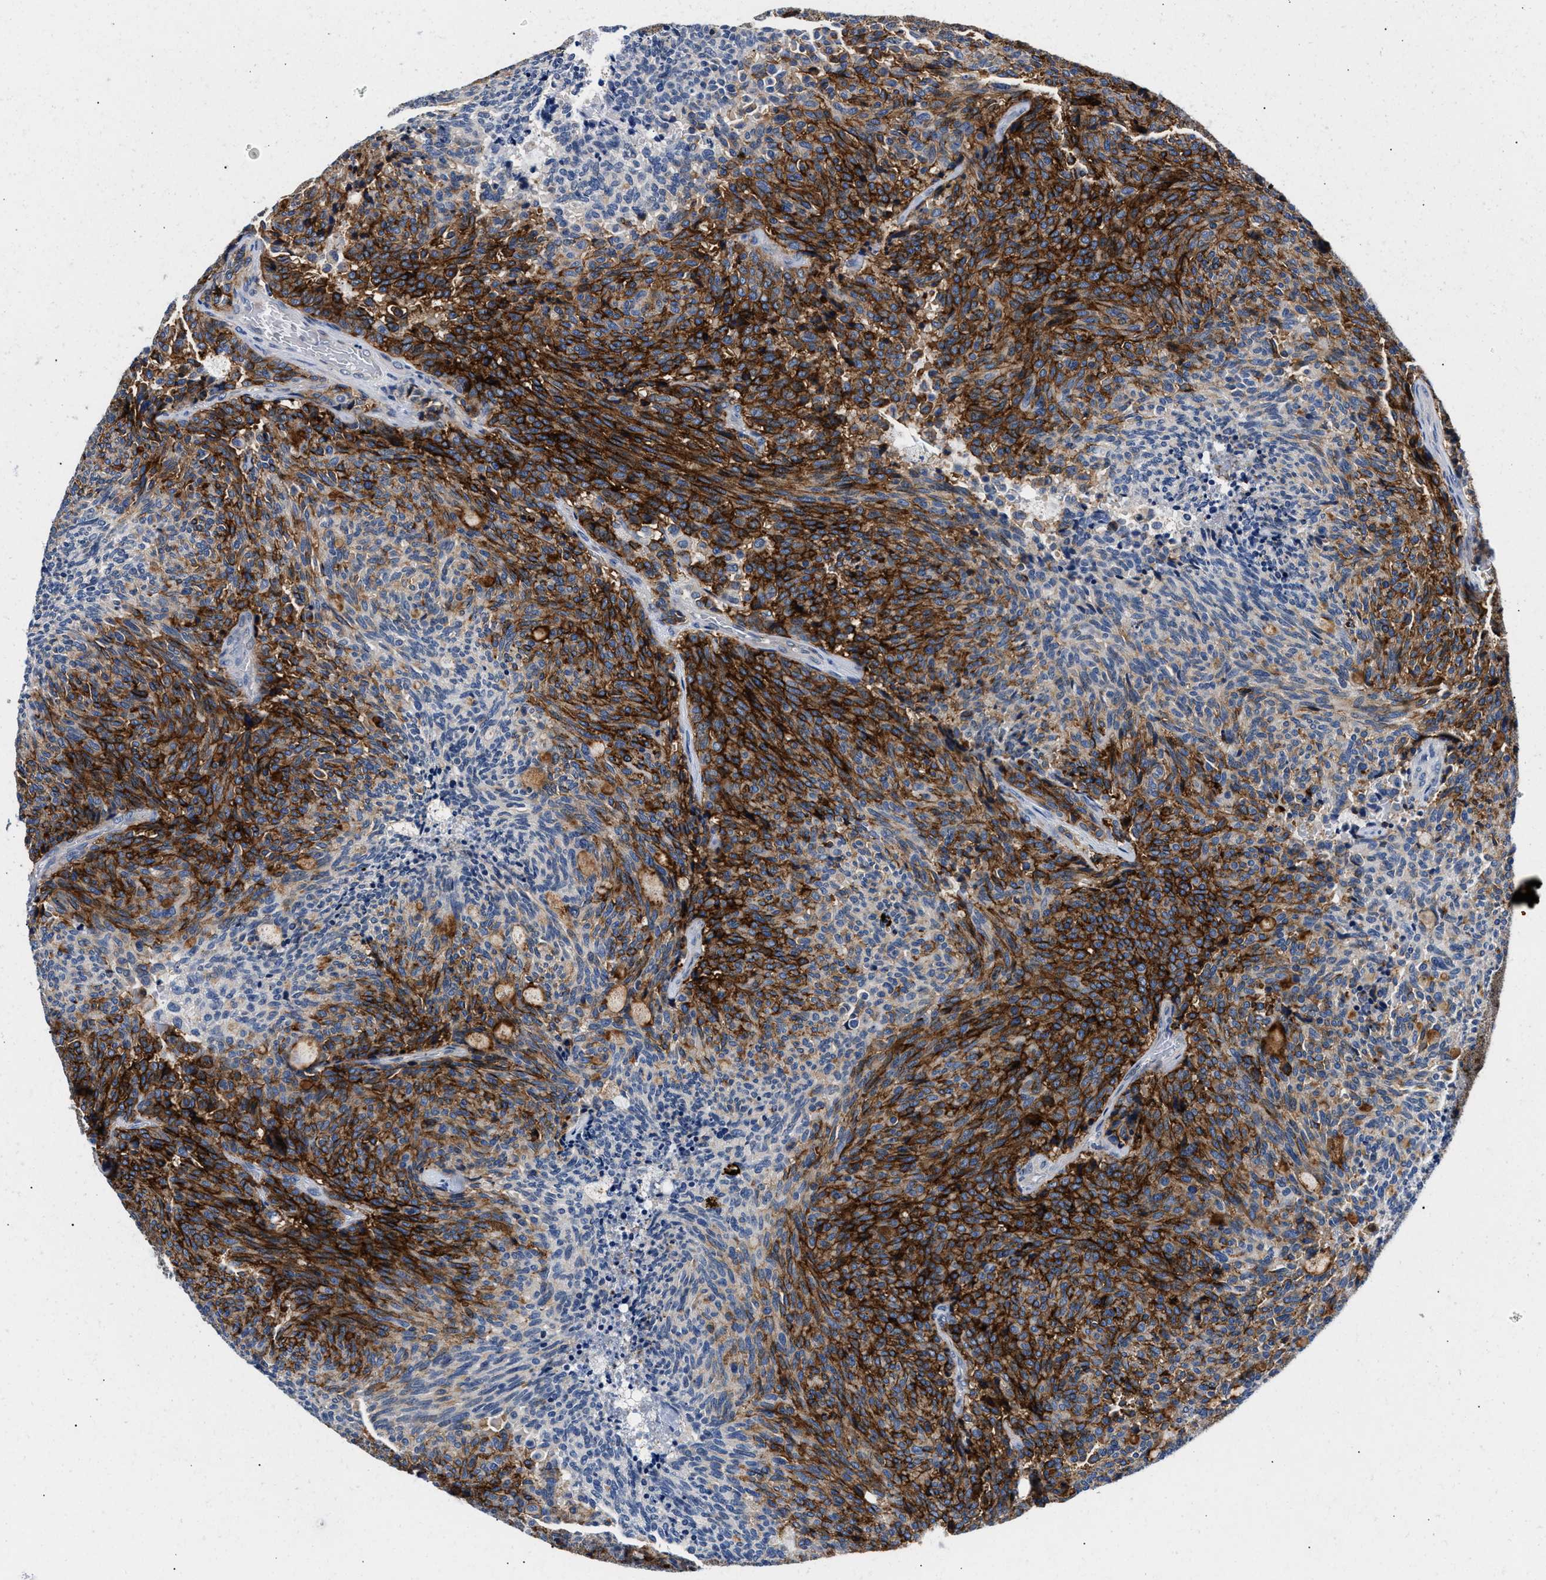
{"staining": {"intensity": "strong", "quantity": "25%-75%", "location": "cytoplasmic/membranous"}, "tissue": "carcinoid", "cell_type": "Tumor cells", "image_type": "cancer", "snomed": [{"axis": "morphology", "description": "Carcinoid, malignant, NOS"}, {"axis": "topography", "description": "Pancreas"}], "caption": "About 25%-75% of tumor cells in human carcinoid demonstrate strong cytoplasmic/membranous protein staining as visualized by brown immunohistochemical staining.", "gene": "P2RY4", "patient": {"sex": "female", "age": 54}}